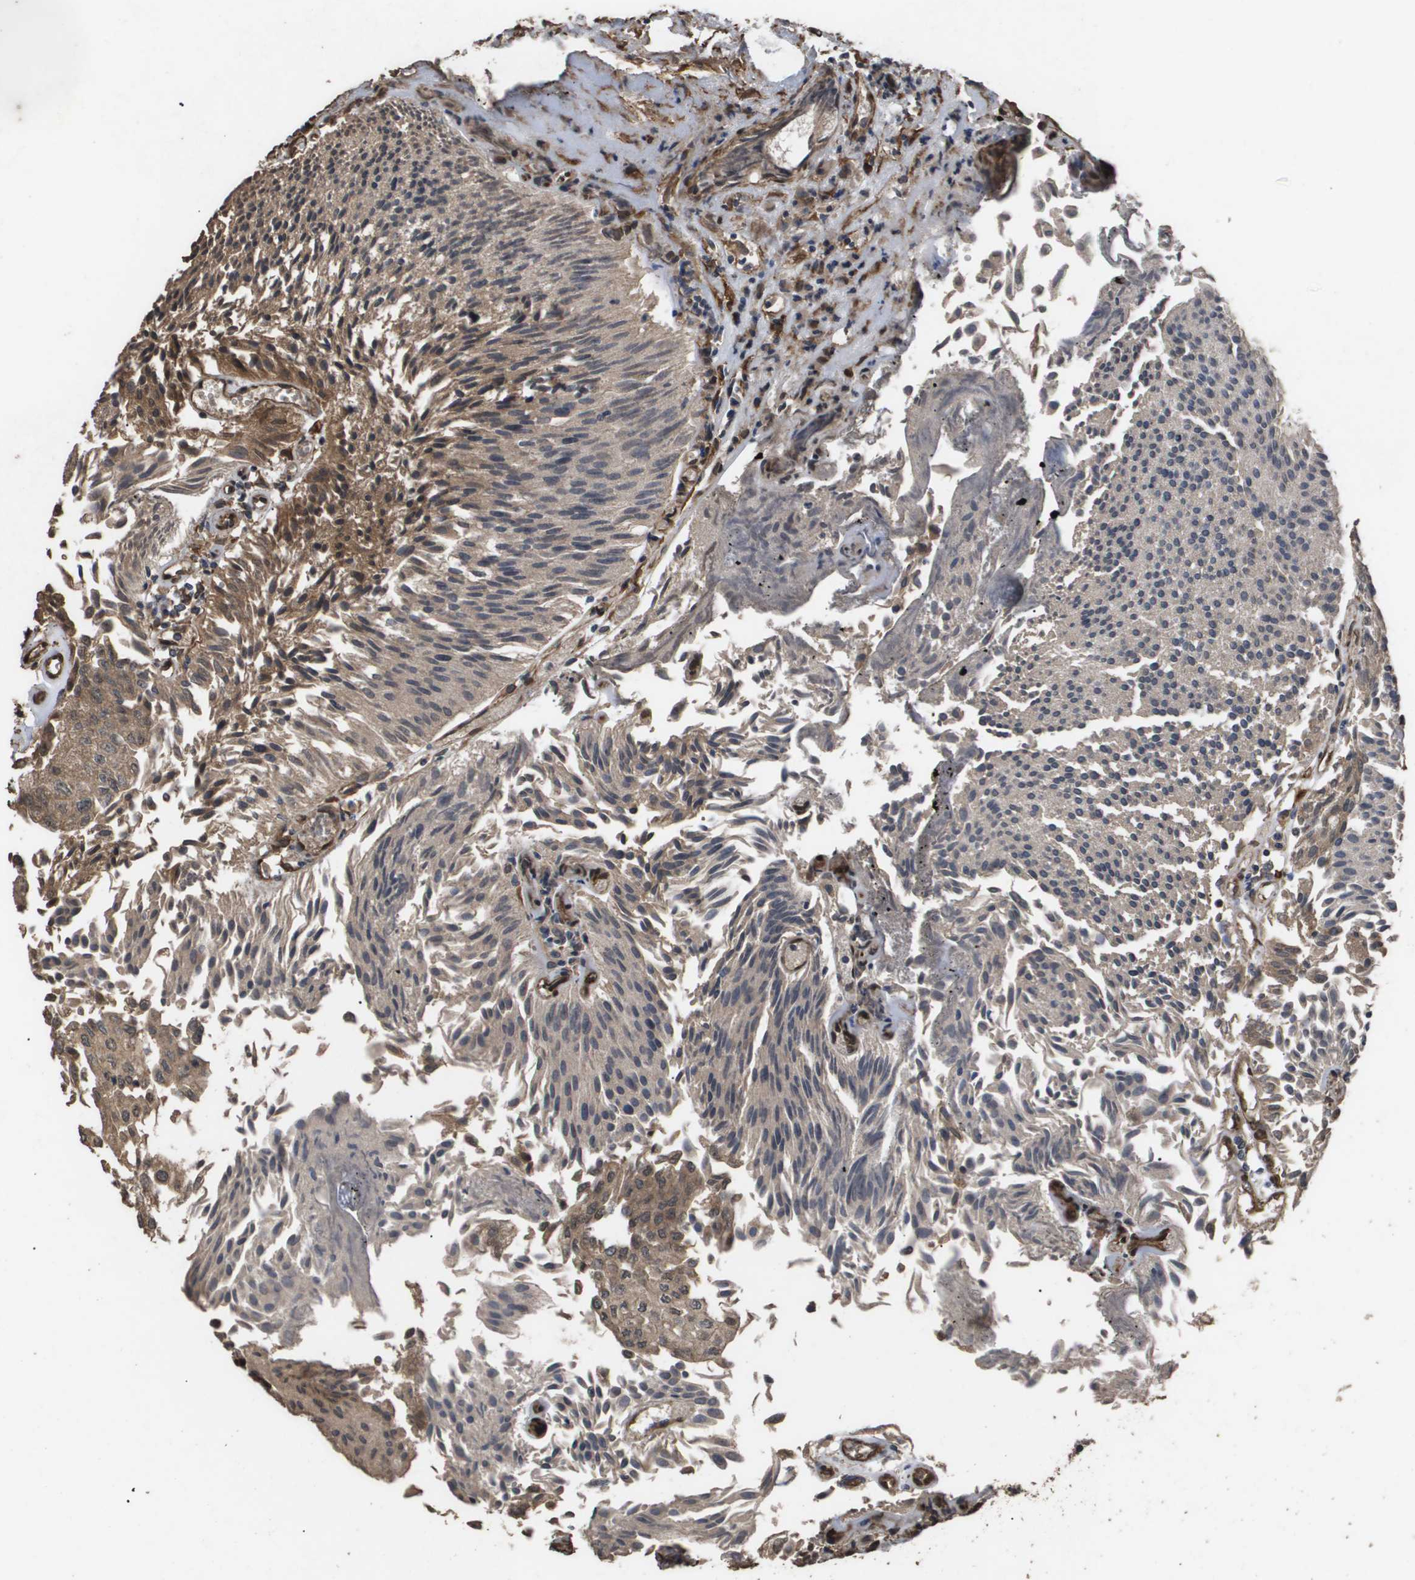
{"staining": {"intensity": "moderate", "quantity": ">75%", "location": "cytoplasmic/membranous,nuclear"}, "tissue": "urothelial cancer", "cell_type": "Tumor cells", "image_type": "cancer", "snomed": [{"axis": "morphology", "description": "Urothelial carcinoma, Low grade"}, {"axis": "topography", "description": "Urinary bladder"}], "caption": "High-magnification brightfield microscopy of low-grade urothelial carcinoma stained with DAB (3,3'-diaminobenzidine) (brown) and counterstained with hematoxylin (blue). tumor cells exhibit moderate cytoplasmic/membranous and nuclear expression is present in about>75% of cells.", "gene": "CUL5", "patient": {"sex": "male", "age": 86}}